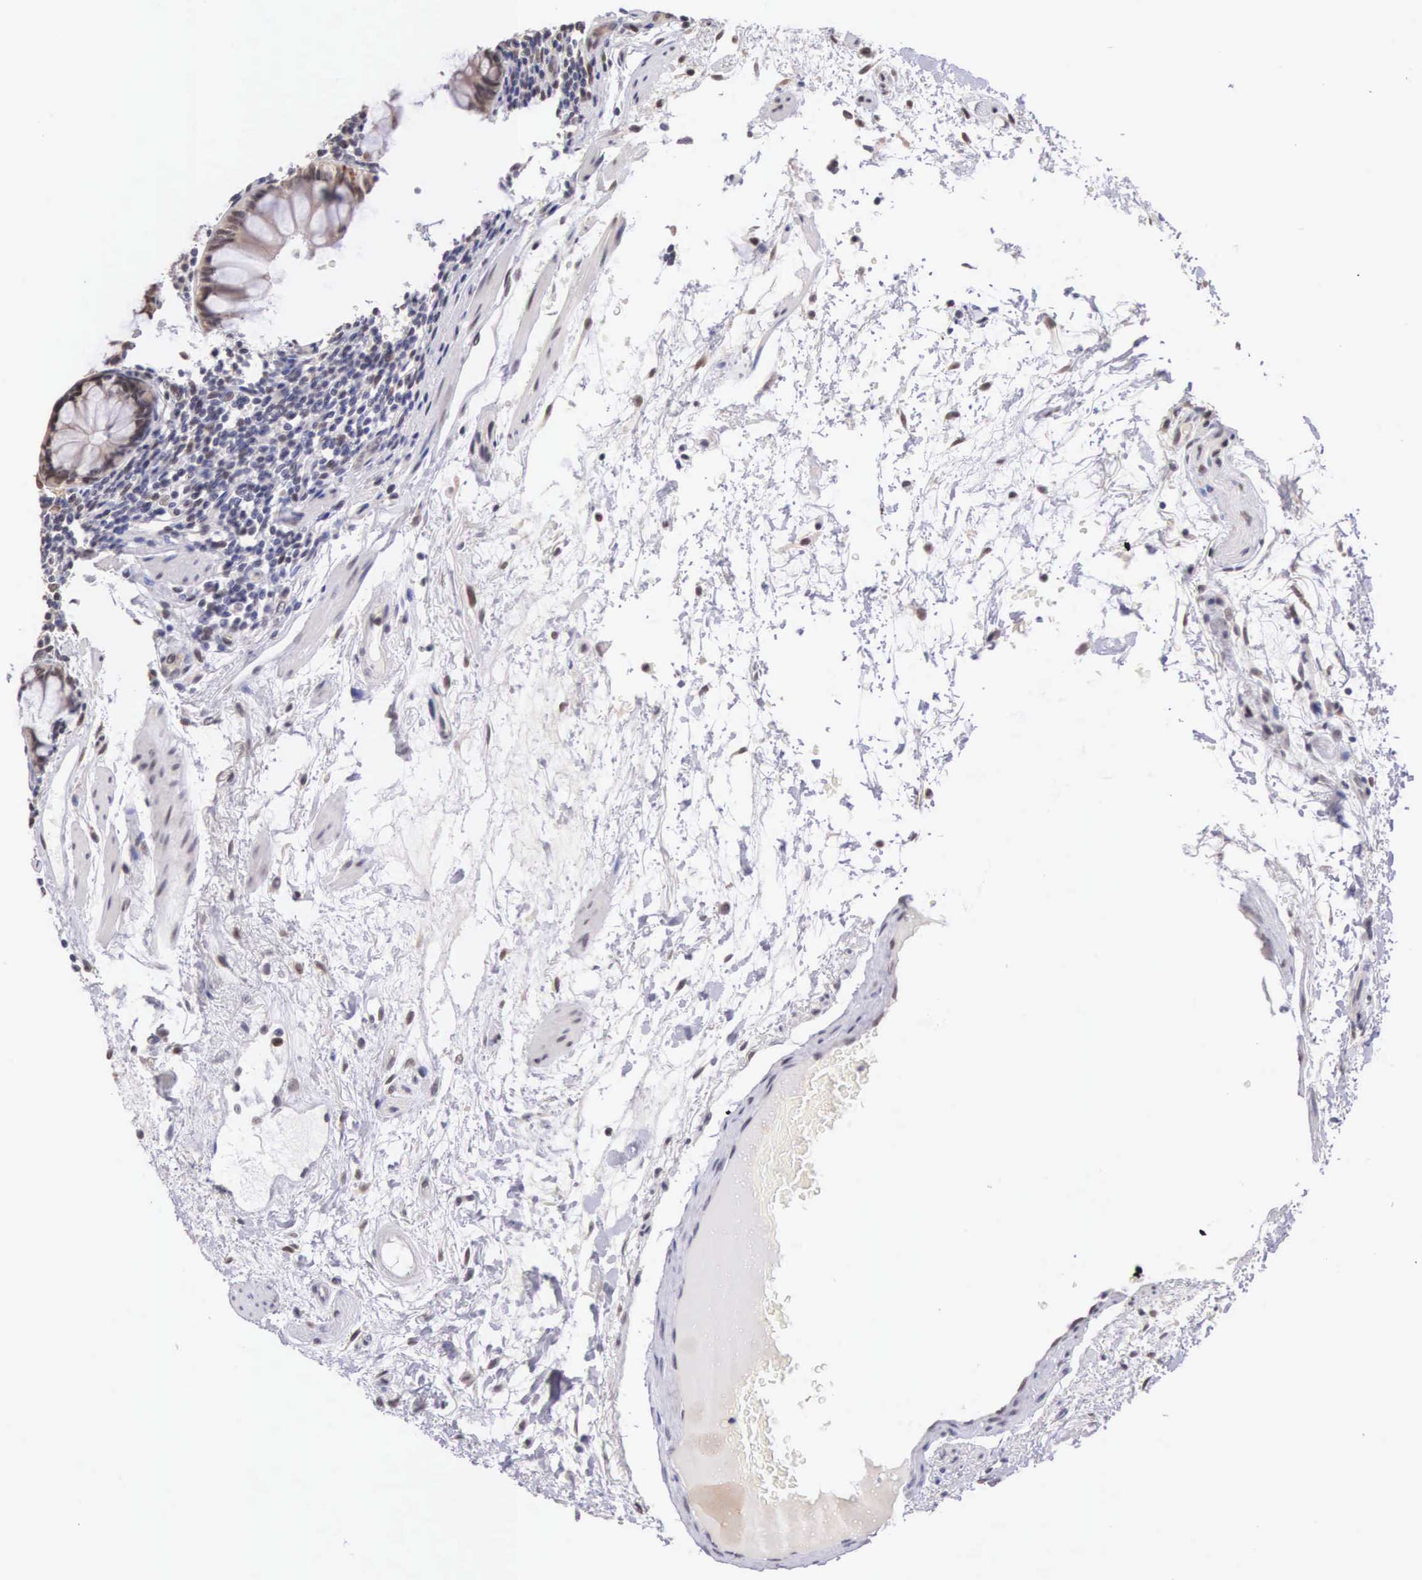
{"staining": {"intensity": "weak", "quantity": ">75%", "location": "nuclear"}, "tissue": "colon", "cell_type": "Endothelial cells", "image_type": "normal", "snomed": [{"axis": "morphology", "description": "Normal tissue, NOS"}, {"axis": "topography", "description": "Colon"}], "caption": "Immunohistochemistry (IHC) micrograph of benign colon stained for a protein (brown), which reveals low levels of weak nuclear expression in approximately >75% of endothelial cells.", "gene": "HMGXB4", "patient": {"sex": "male", "age": 1}}